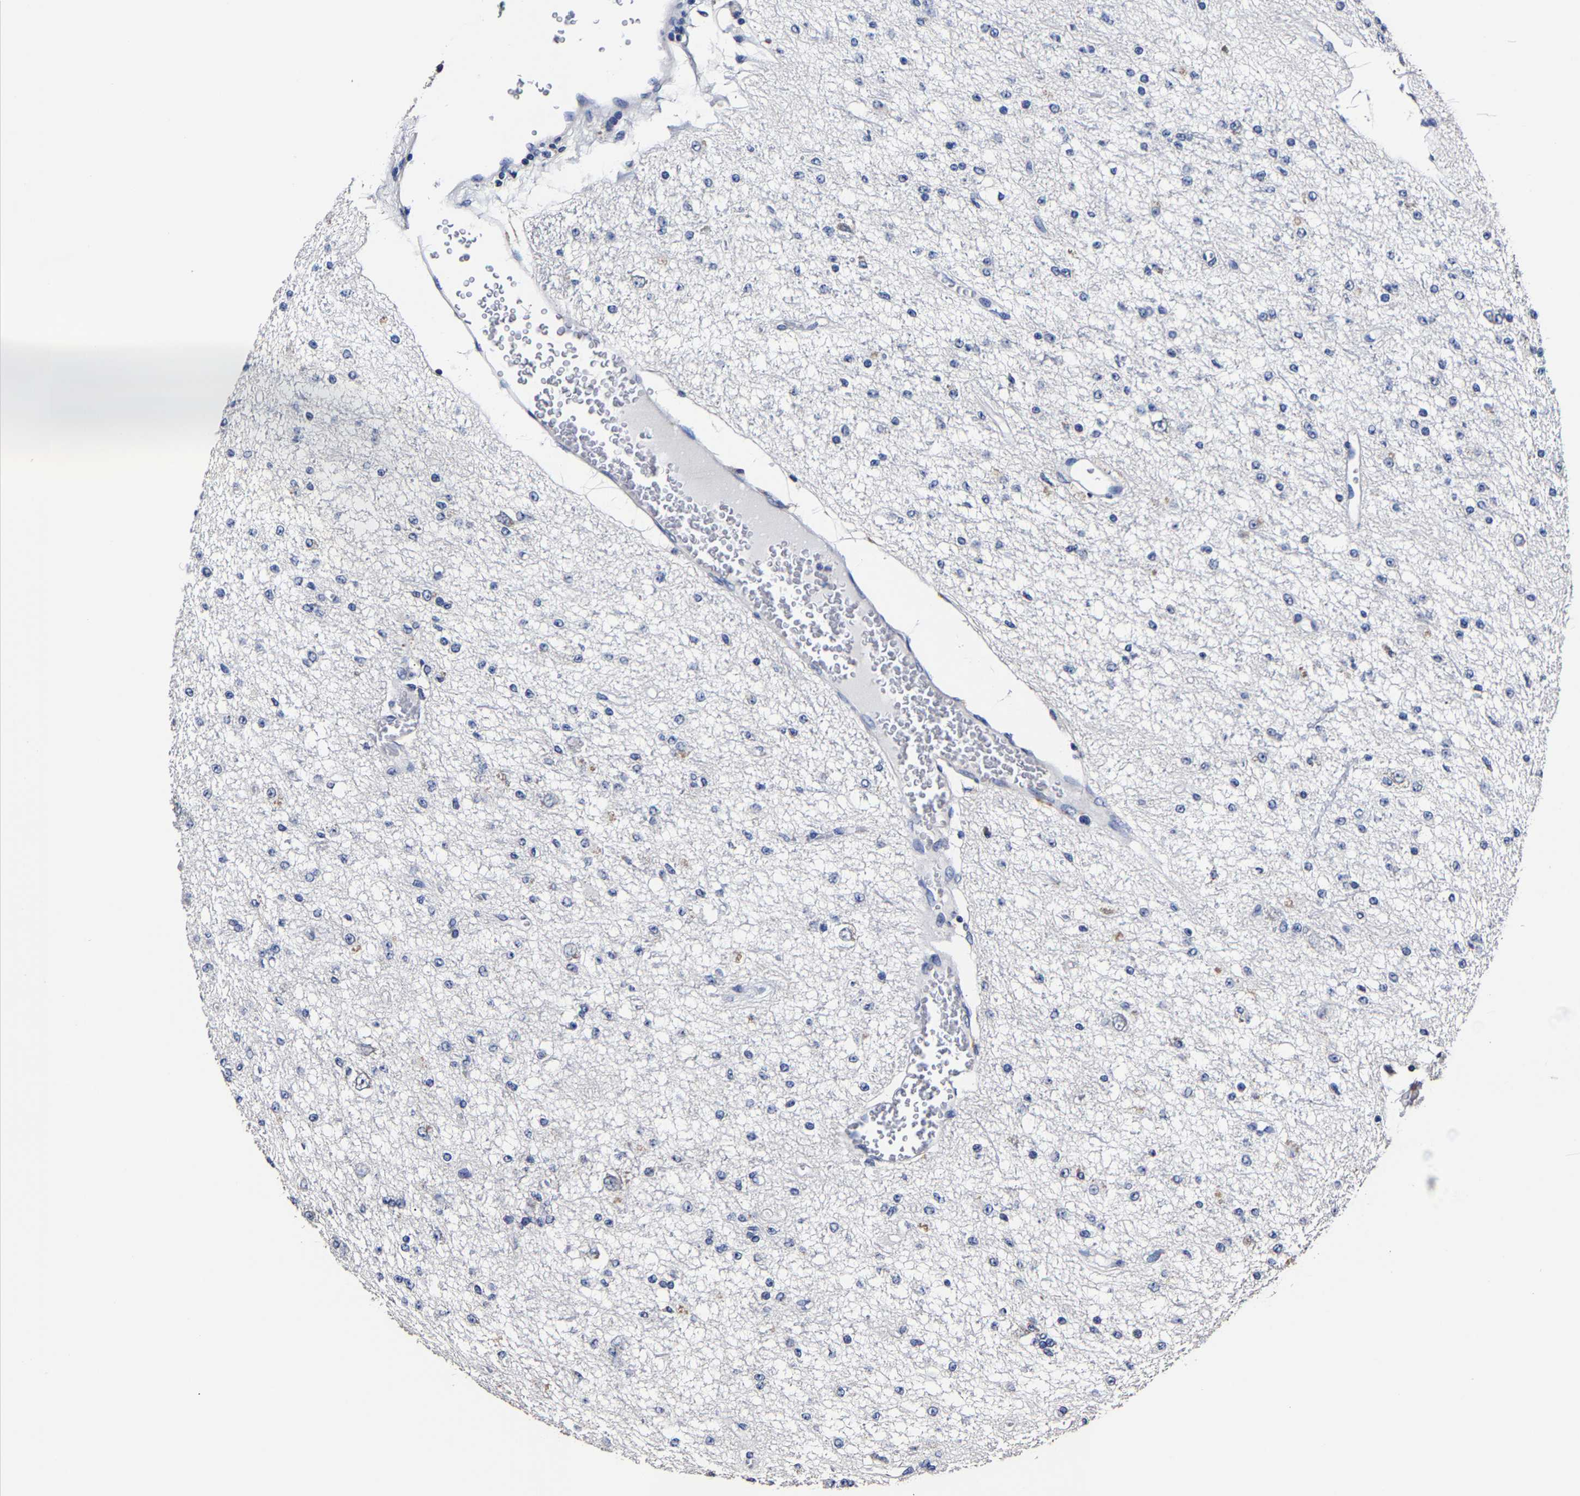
{"staining": {"intensity": "negative", "quantity": "none", "location": "none"}, "tissue": "glioma", "cell_type": "Tumor cells", "image_type": "cancer", "snomed": [{"axis": "morphology", "description": "Glioma, malignant, Low grade"}, {"axis": "topography", "description": "Brain"}], "caption": "This is an IHC photomicrograph of malignant low-grade glioma. There is no expression in tumor cells.", "gene": "AKAP4", "patient": {"sex": "male", "age": 38}}